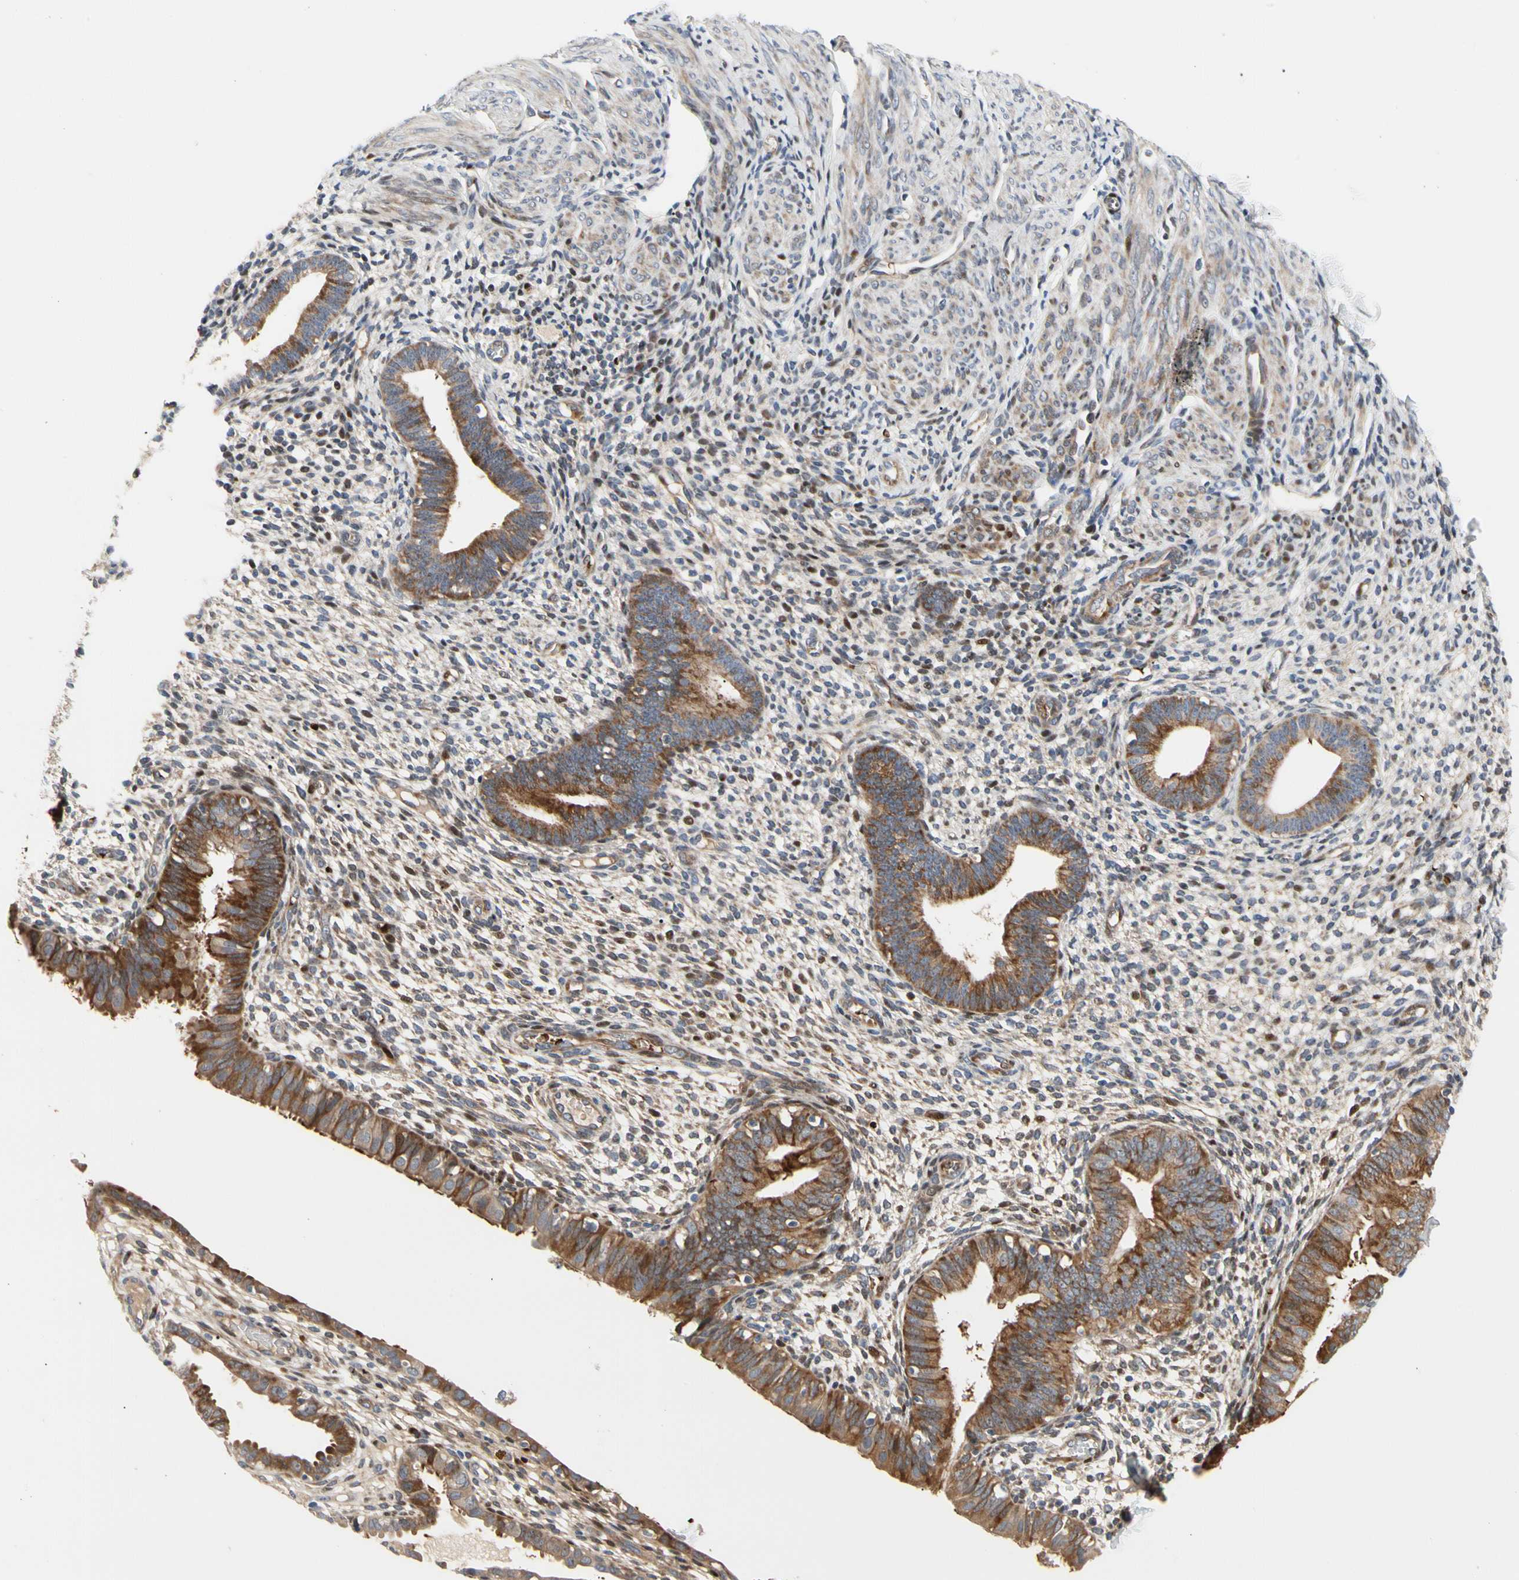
{"staining": {"intensity": "moderate", "quantity": "<25%", "location": "cytoplasmic/membranous,nuclear"}, "tissue": "endometrium", "cell_type": "Cells in endometrial stroma", "image_type": "normal", "snomed": [{"axis": "morphology", "description": "Normal tissue, NOS"}, {"axis": "topography", "description": "Endometrium"}], "caption": "IHC histopathology image of unremarkable endometrium: human endometrium stained using immunohistochemistry (IHC) exhibits low levels of moderate protein expression localized specifically in the cytoplasmic/membranous,nuclear of cells in endometrial stroma, appearing as a cytoplasmic/membranous,nuclear brown color.", "gene": "HMGCR", "patient": {"sex": "female", "age": 61}}